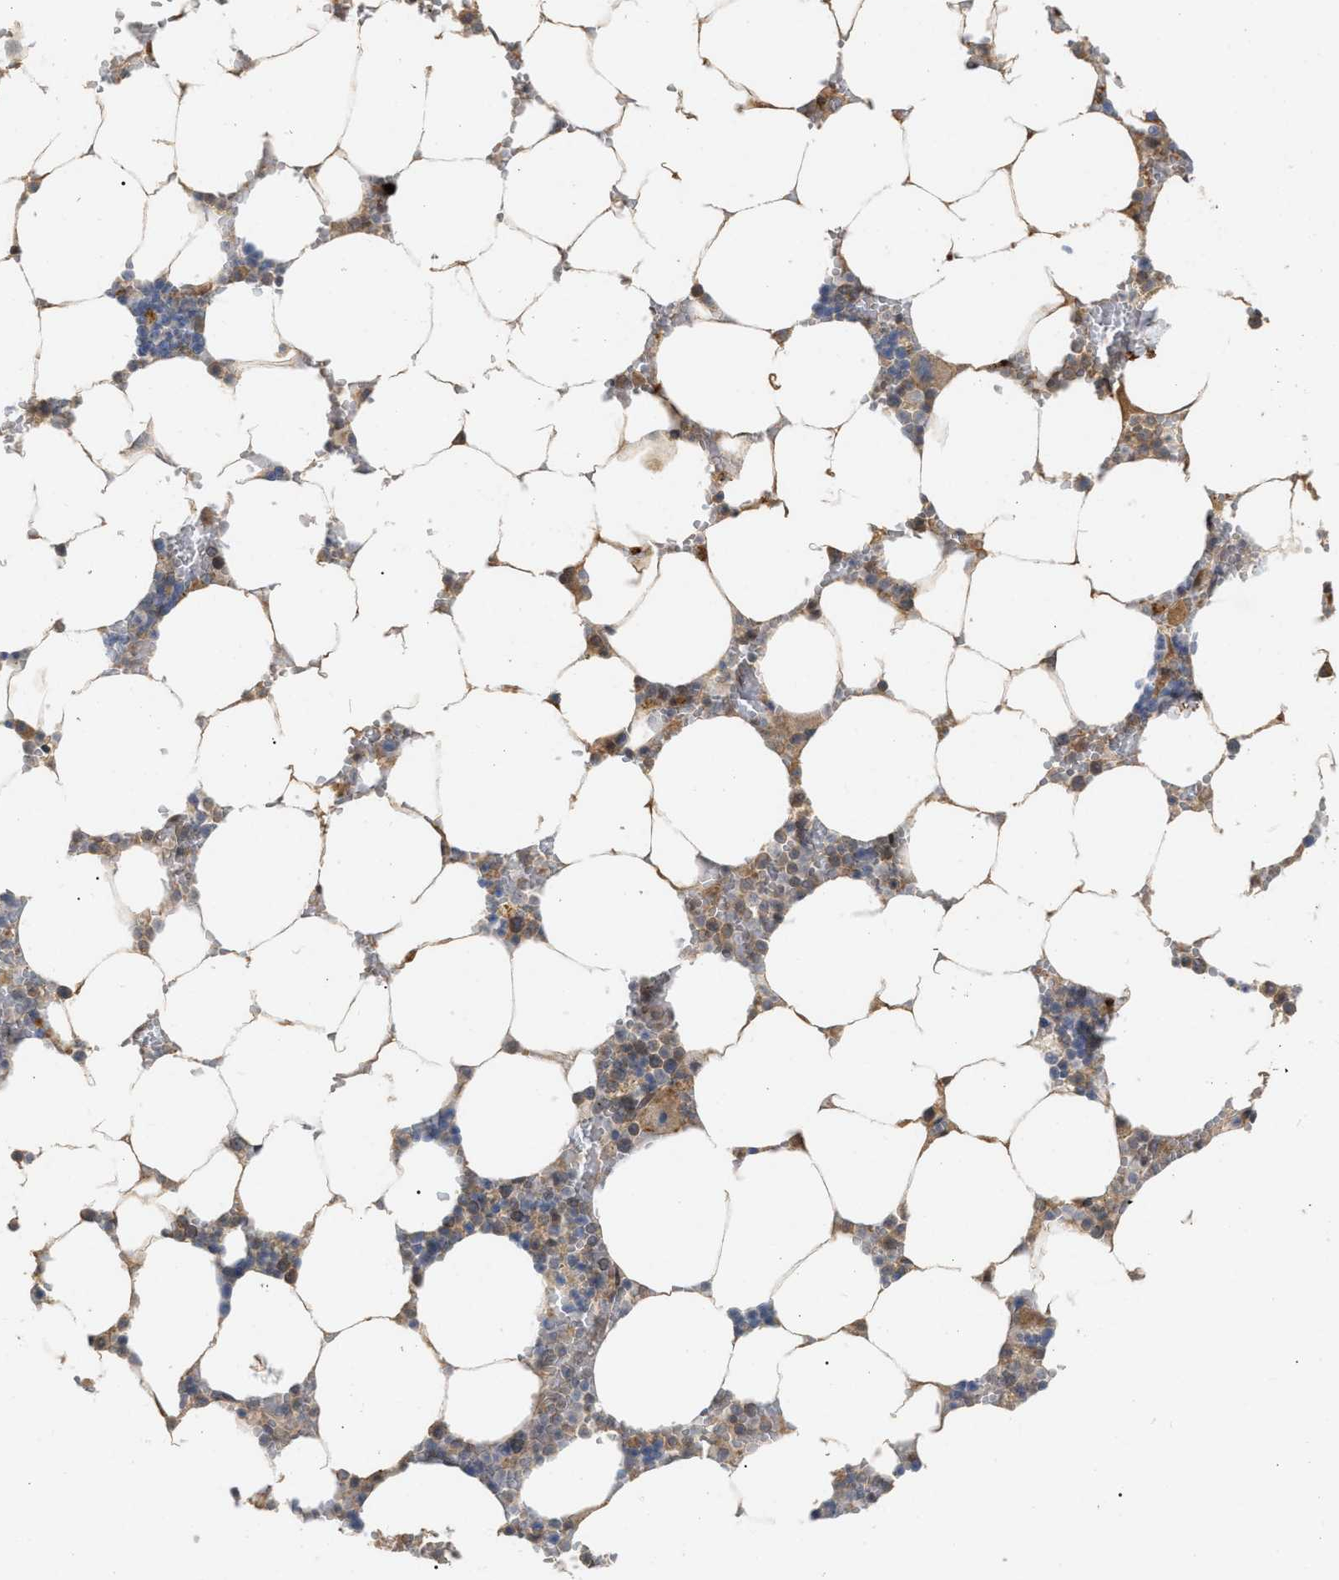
{"staining": {"intensity": "moderate", "quantity": "<25%", "location": "cytoplasmic/membranous"}, "tissue": "bone marrow", "cell_type": "Hematopoietic cells", "image_type": "normal", "snomed": [{"axis": "morphology", "description": "Normal tissue, NOS"}, {"axis": "topography", "description": "Bone marrow"}], "caption": "Protein staining by immunohistochemistry (IHC) demonstrates moderate cytoplasmic/membranous expression in about <25% of hematopoietic cells in unremarkable bone marrow.", "gene": "ST6GALNAC6", "patient": {"sex": "male", "age": 70}}